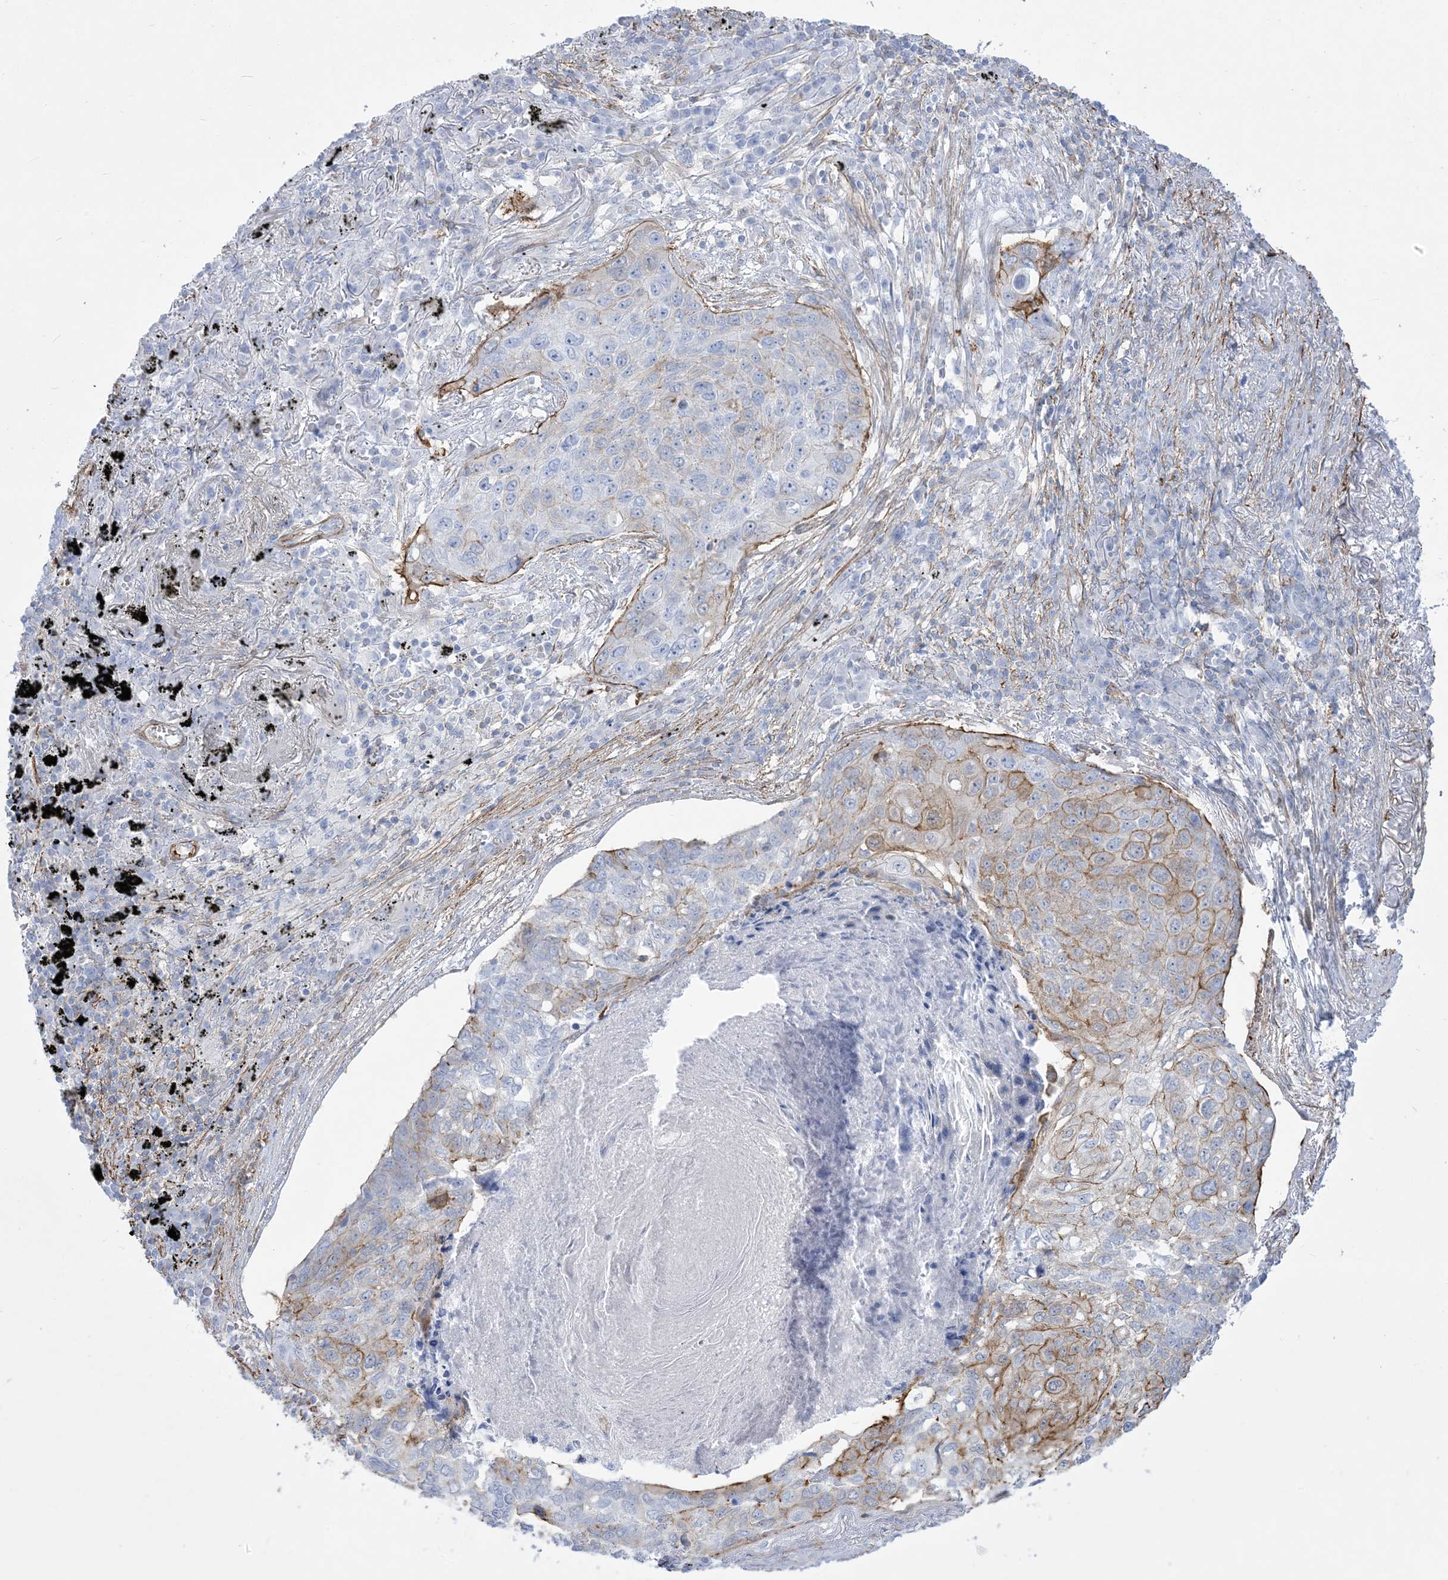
{"staining": {"intensity": "moderate", "quantity": "<25%", "location": "cytoplasmic/membranous"}, "tissue": "lung cancer", "cell_type": "Tumor cells", "image_type": "cancer", "snomed": [{"axis": "morphology", "description": "Squamous cell carcinoma, NOS"}, {"axis": "topography", "description": "Lung"}], "caption": "An image of lung squamous cell carcinoma stained for a protein exhibits moderate cytoplasmic/membranous brown staining in tumor cells. (DAB IHC with brightfield microscopy, high magnification).", "gene": "B3GNT7", "patient": {"sex": "female", "age": 63}}